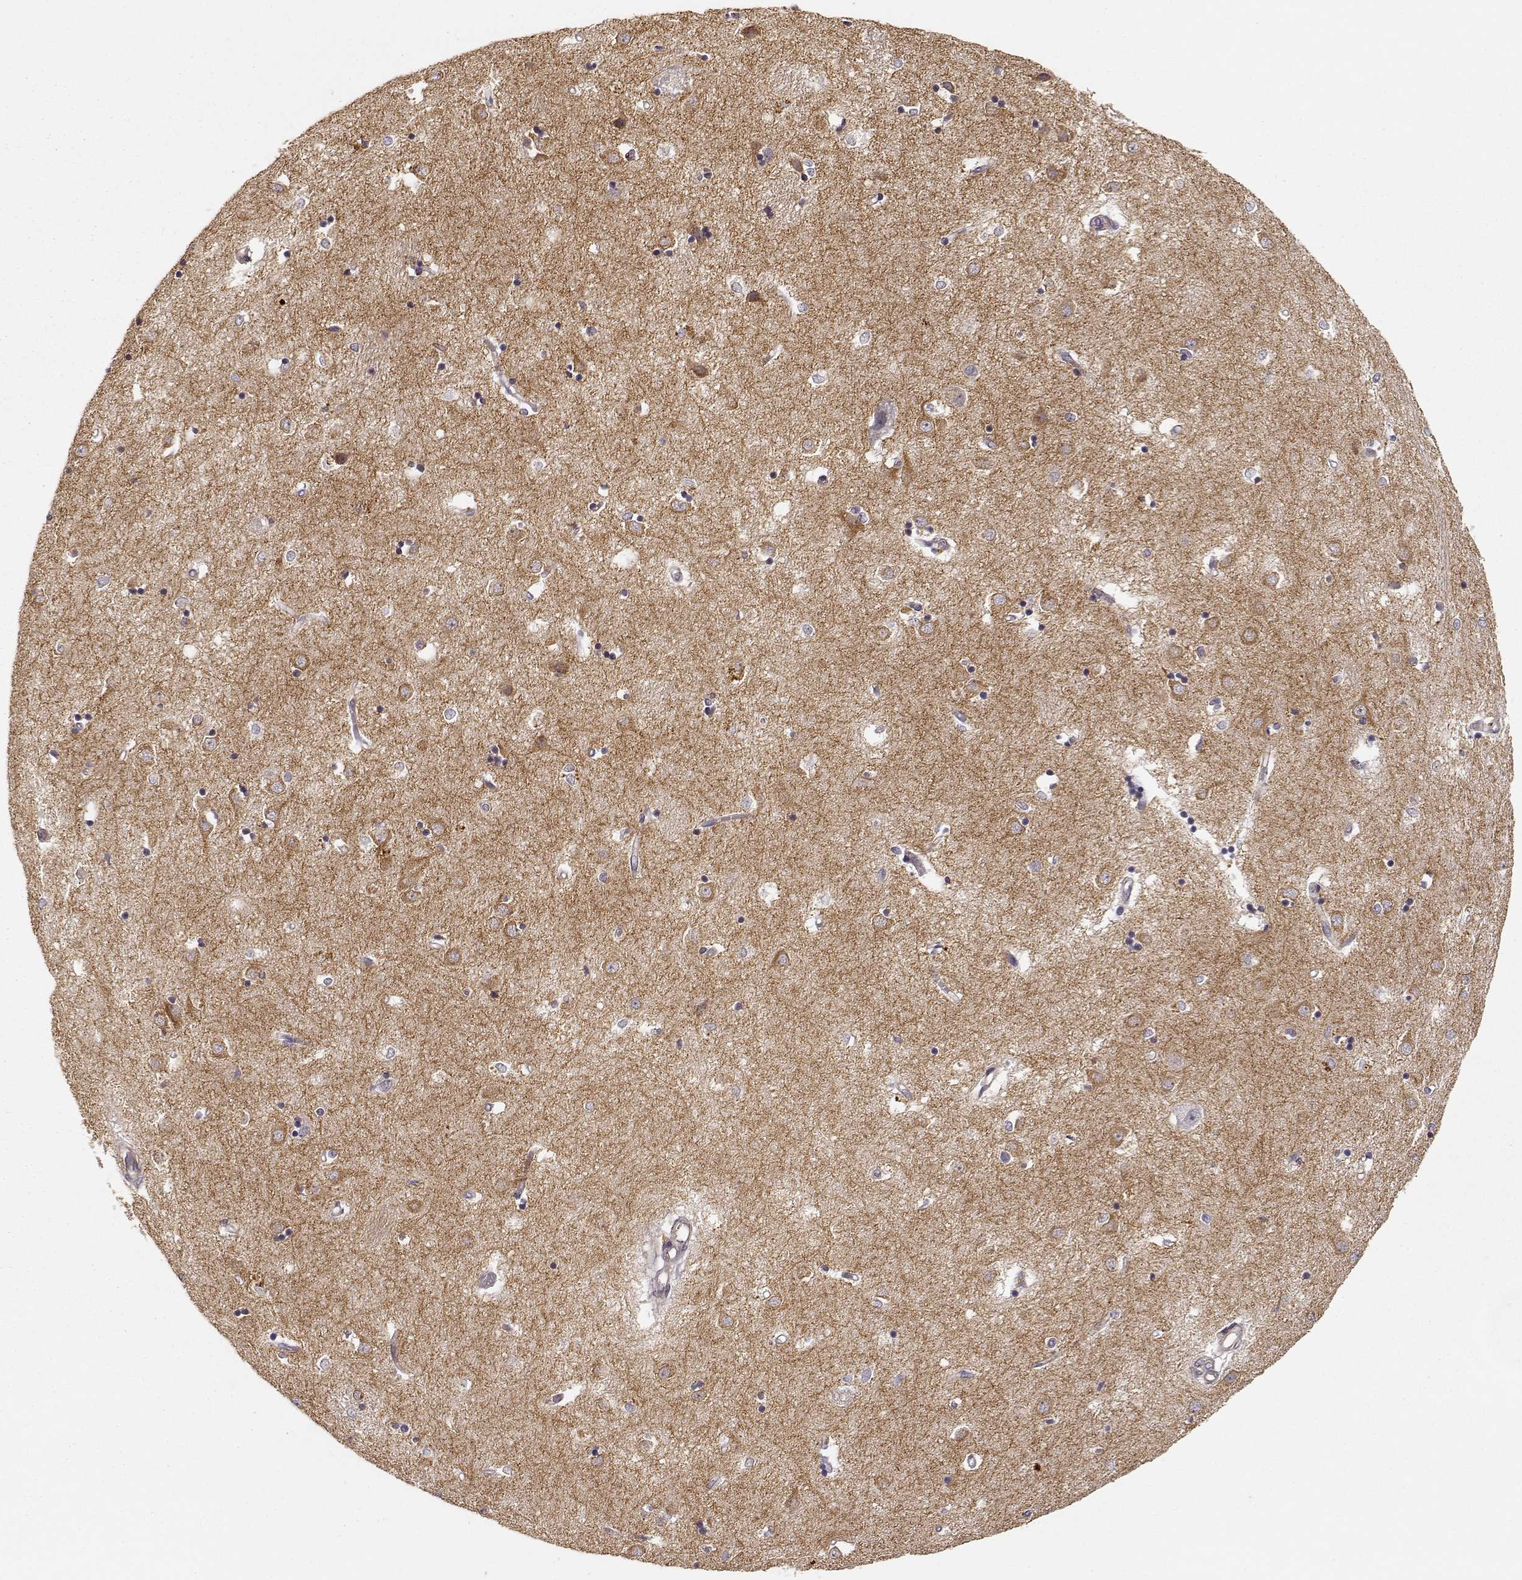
{"staining": {"intensity": "strong", "quantity": "<25%", "location": "cytoplasmic/membranous"}, "tissue": "caudate", "cell_type": "Glial cells", "image_type": "normal", "snomed": [{"axis": "morphology", "description": "Normal tissue, NOS"}, {"axis": "topography", "description": "Lateral ventricle wall"}], "caption": "Protein staining by immunohistochemistry (IHC) shows strong cytoplasmic/membranous positivity in about <25% of glial cells in unremarkable caudate.", "gene": "ARHGEF2", "patient": {"sex": "male", "age": 54}}